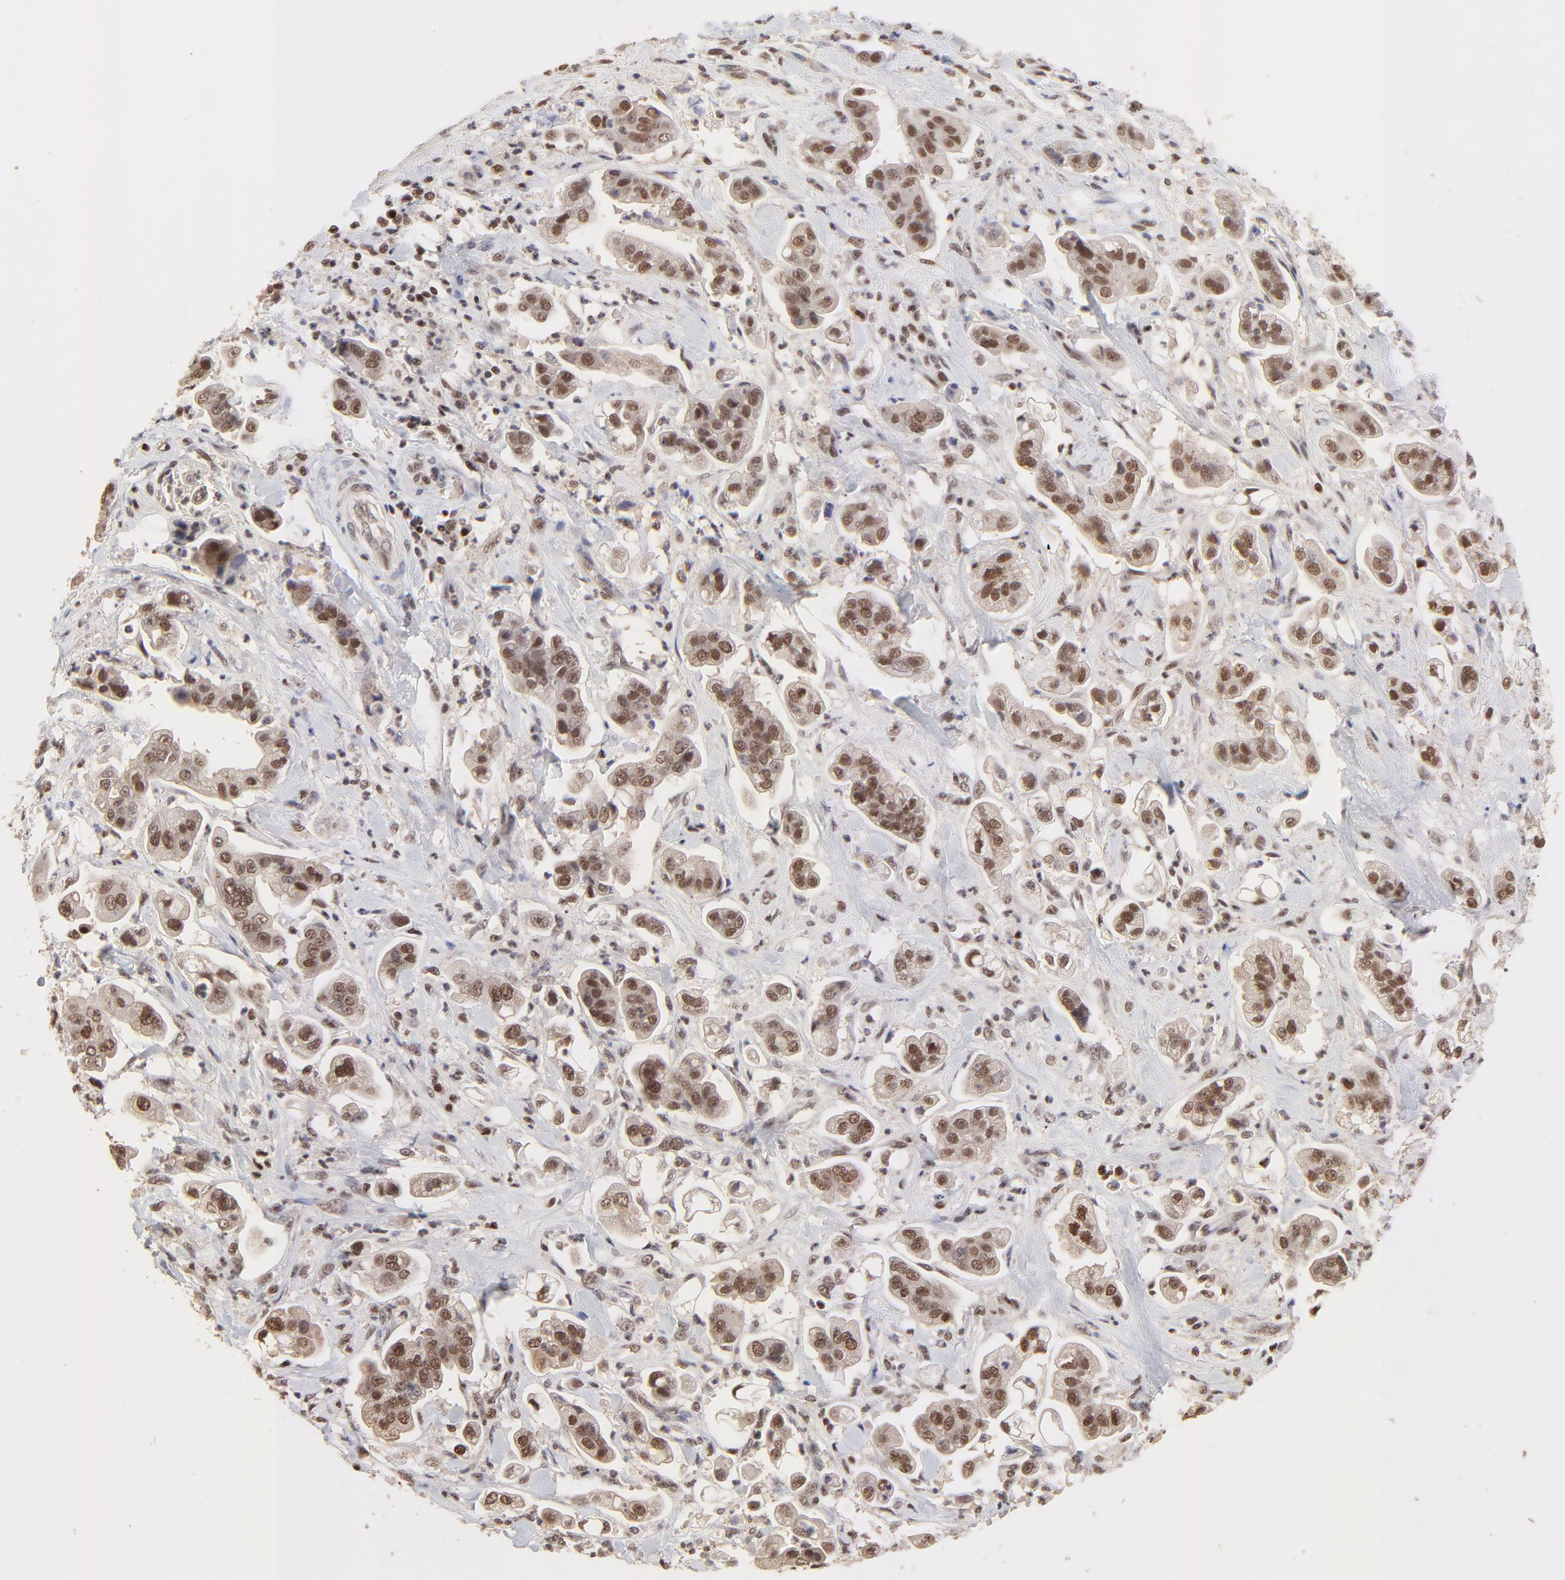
{"staining": {"intensity": "moderate", "quantity": ">75%", "location": "nuclear"}, "tissue": "stomach cancer", "cell_type": "Tumor cells", "image_type": "cancer", "snomed": [{"axis": "morphology", "description": "Adenocarcinoma, NOS"}, {"axis": "topography", "description": "Stomach"}], "caption": "Stomach adenocarcinoma stained for a protein (brown) exhibits moderate nuclear positive positivity in about >75% of tumor cells.", "gene": "DSN1", "patient": {"sex": "male", "age": 62}}